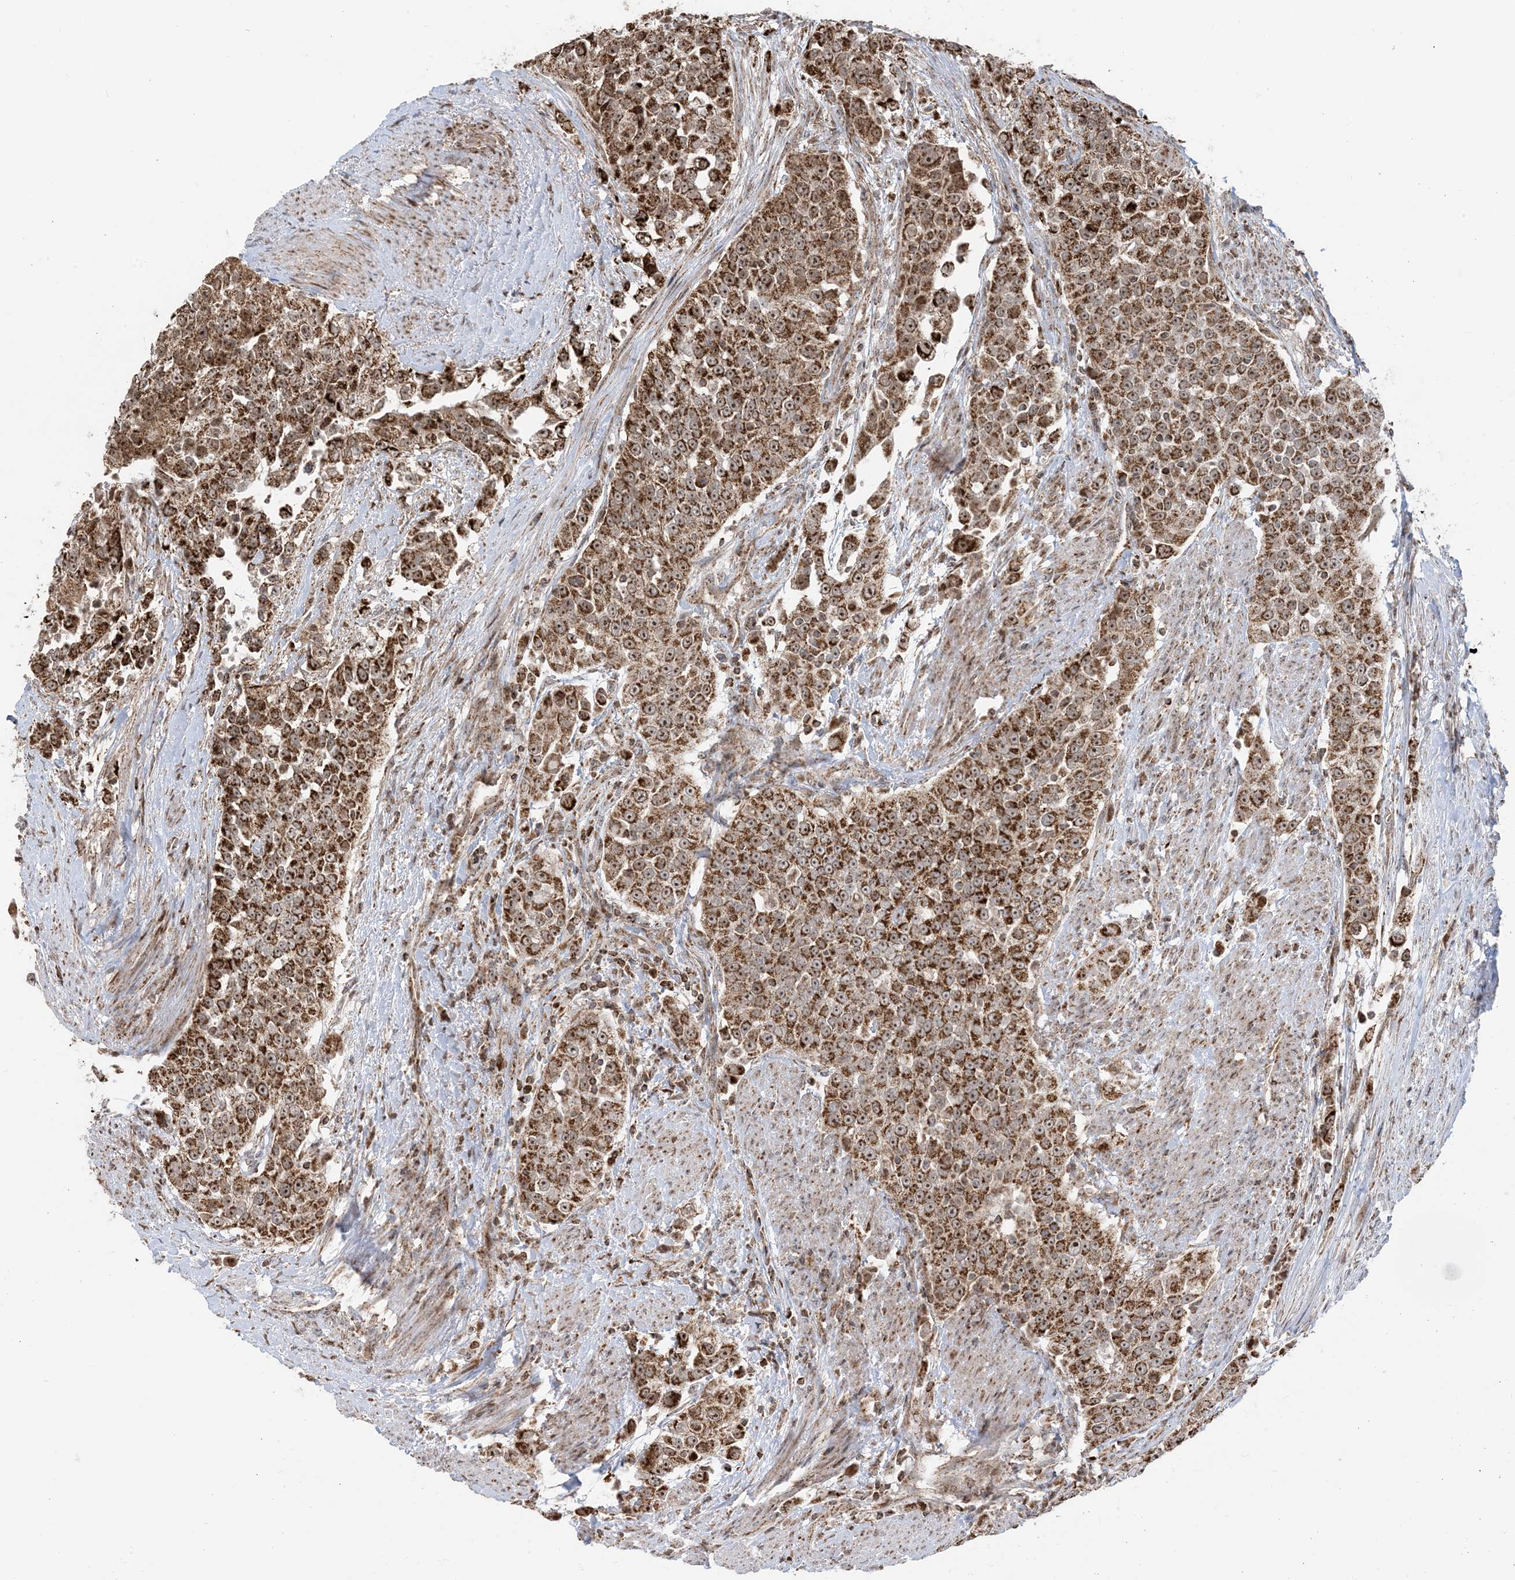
{"staining": {"intensity": "strong", "quantity": ">75%", "location": "cytoplasmic/membranous,nuclear"}, "tissue": "urothelial cancer", "cell_type": "Tumor cells", "image_type": "cancer", "snomed": [{"axis": "morphology", "description": "Urothelial carcinoma, High grade"}, {"axis": "topography", "description": "Urinary bladder"}], "caption": "Immunohistochemical staining of human urothelial carcinoma (high-grade) exhibits strong cytoplasmic/membranous and nuclear protein expression in about >75% of tumor cells.", "gene": "MAPKBP1", "patient": {"sex": "female", "age": 80}}